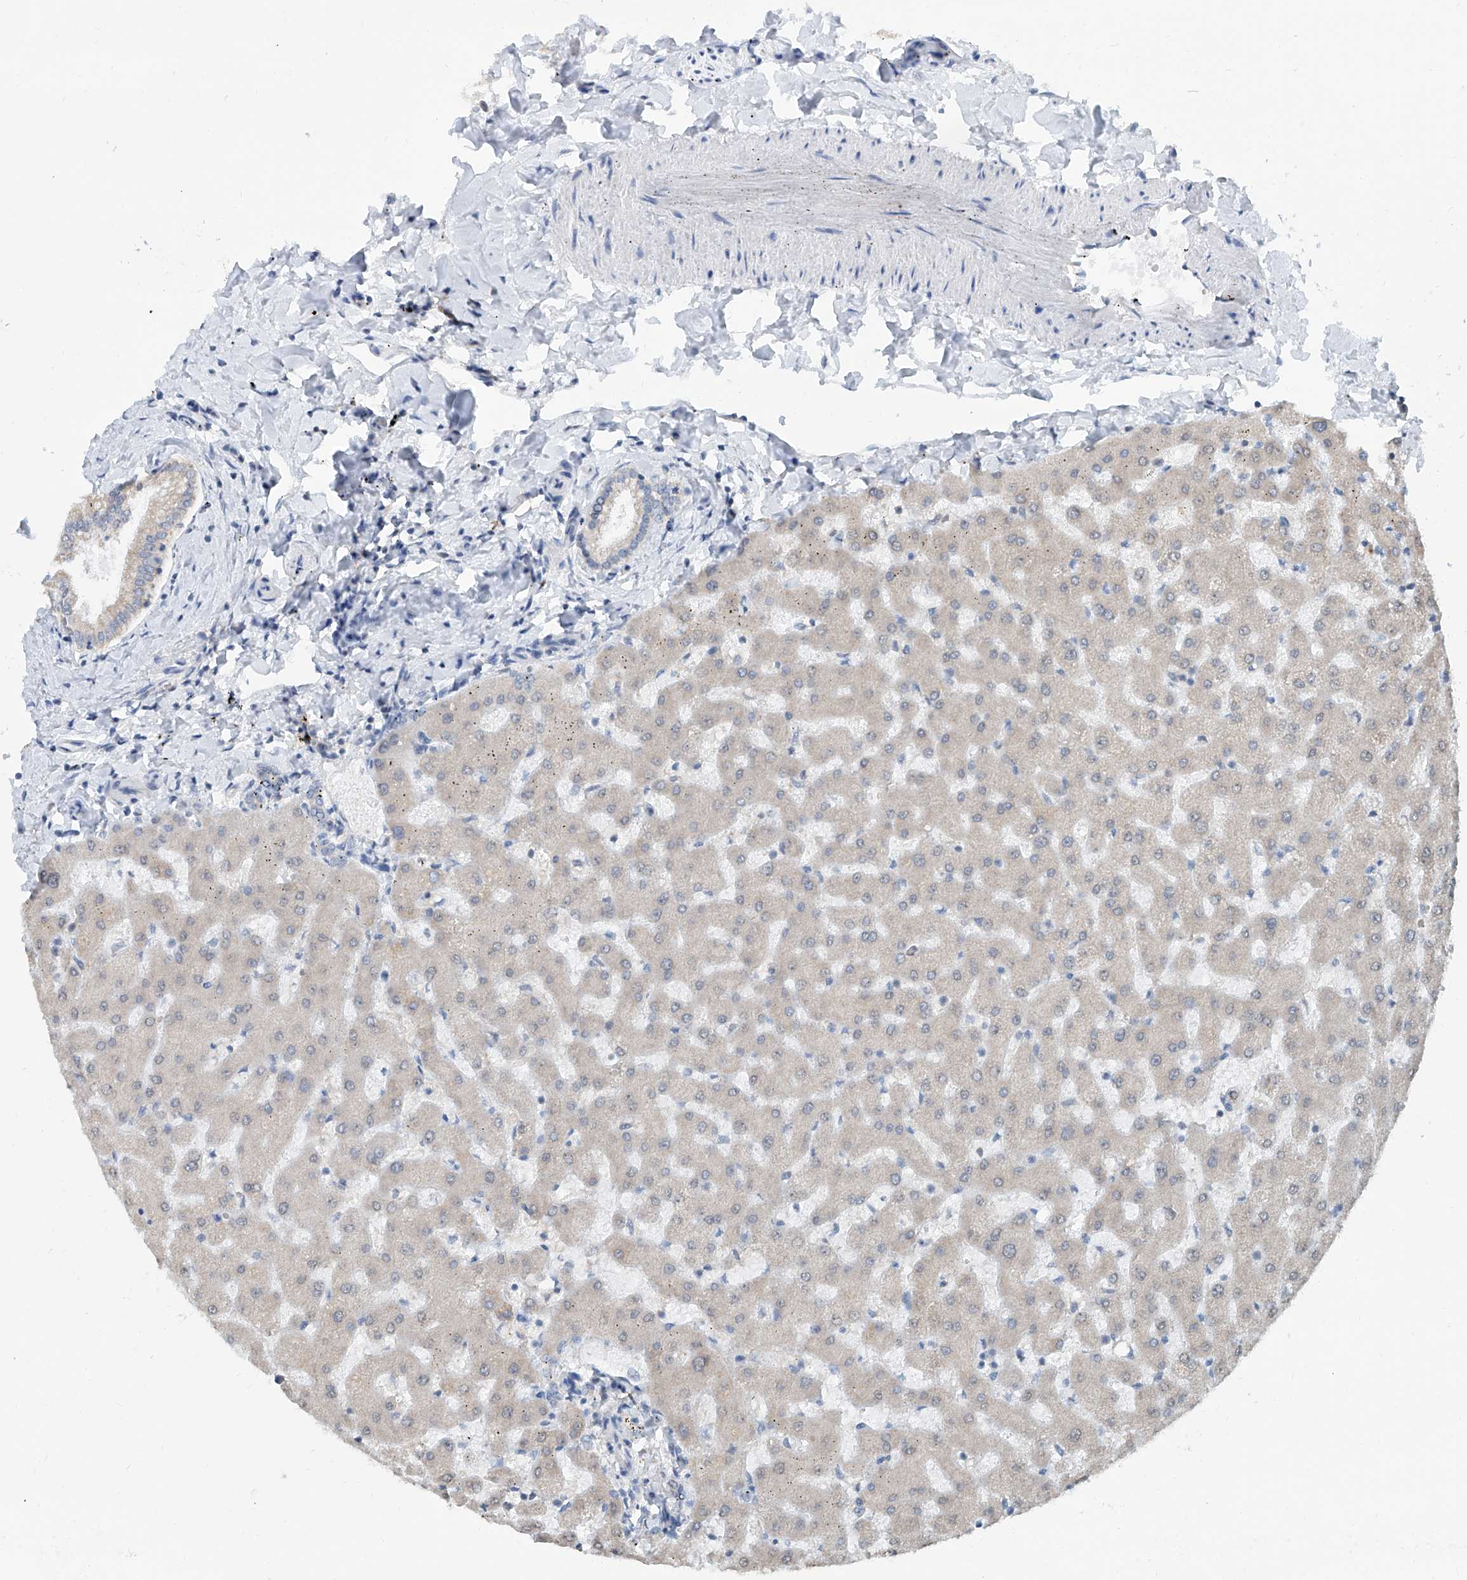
{"staining": {"intensity": "negative", "quantity": "none", "location": "none"}, "tissue": "liver", "cell_type": "Cholangiocytes", "image_type": "normal", "snomed": [{"axis": "morphology", "description": "Normal tissue, NOS"}, {"axis": "topography", "description": "Liver"}], "caption": "IHC image of benign liver: liver stained with DAB (3,3'-diaminobenzidine) reveals no significant protein positivity in cholangiocytes.", "gene": "KCNK10", "patient": {"sex": "female", "age": 63}}